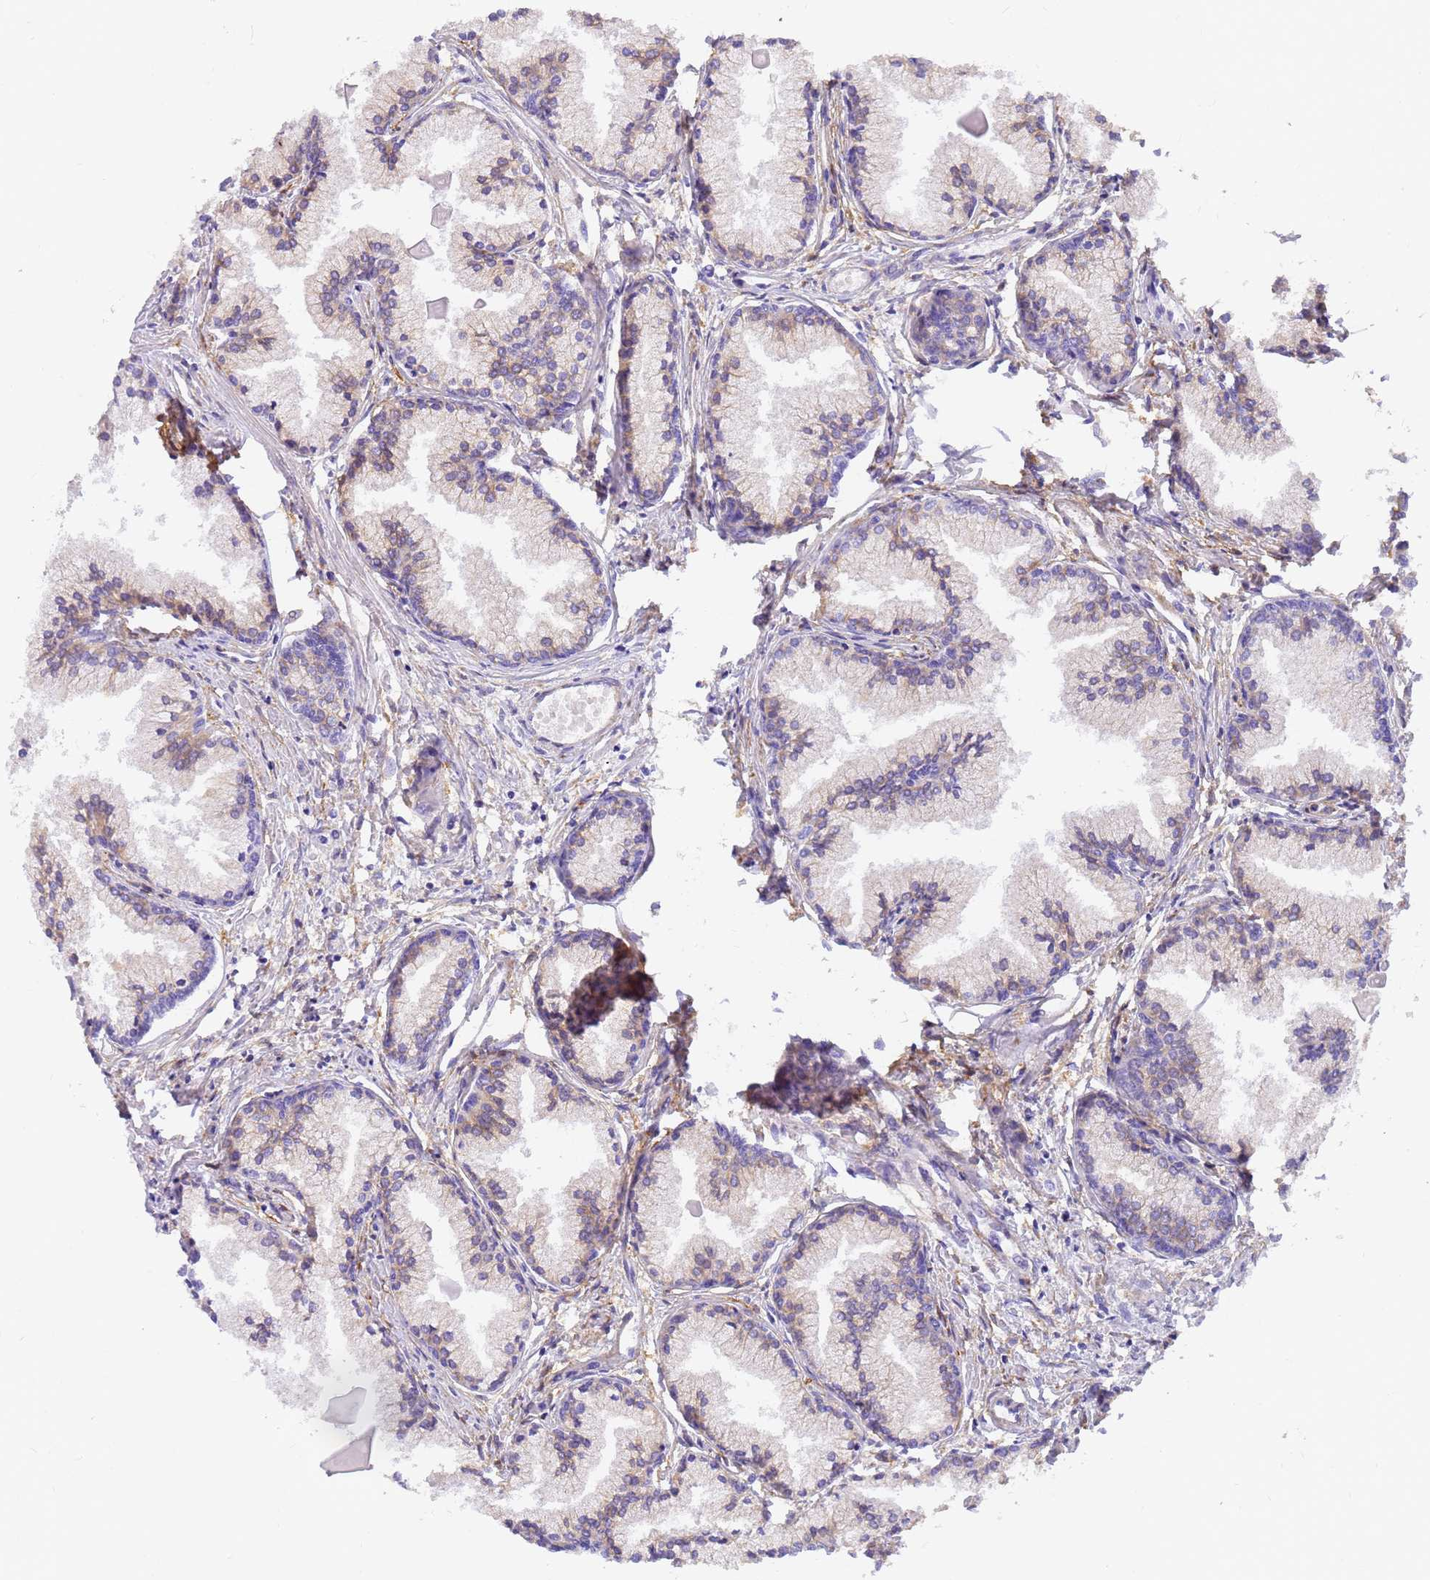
{"staining": {"intensity": "weak", "quantity": "25%-75%", "location": "cytoplasmic/membranous"}, "tissue": "prostate cancer", "cell_type": "Tumor cells", "image_type": "cancer", "snomed": [{"axis": "morphology", "description": "Adenocarcinoma, High grade"}, {"axis": "topography", "description": "Prostate"}], "caption": "Immunohistochemical staining of human prostate high-grade adenocarcinoma demonstrates low levels of weak cytoplasmic/membranous staining in approximately 25%-75% of tumor cells.", "gene": "MVB12A", "patient": {"sex": "male", "age": 68}}